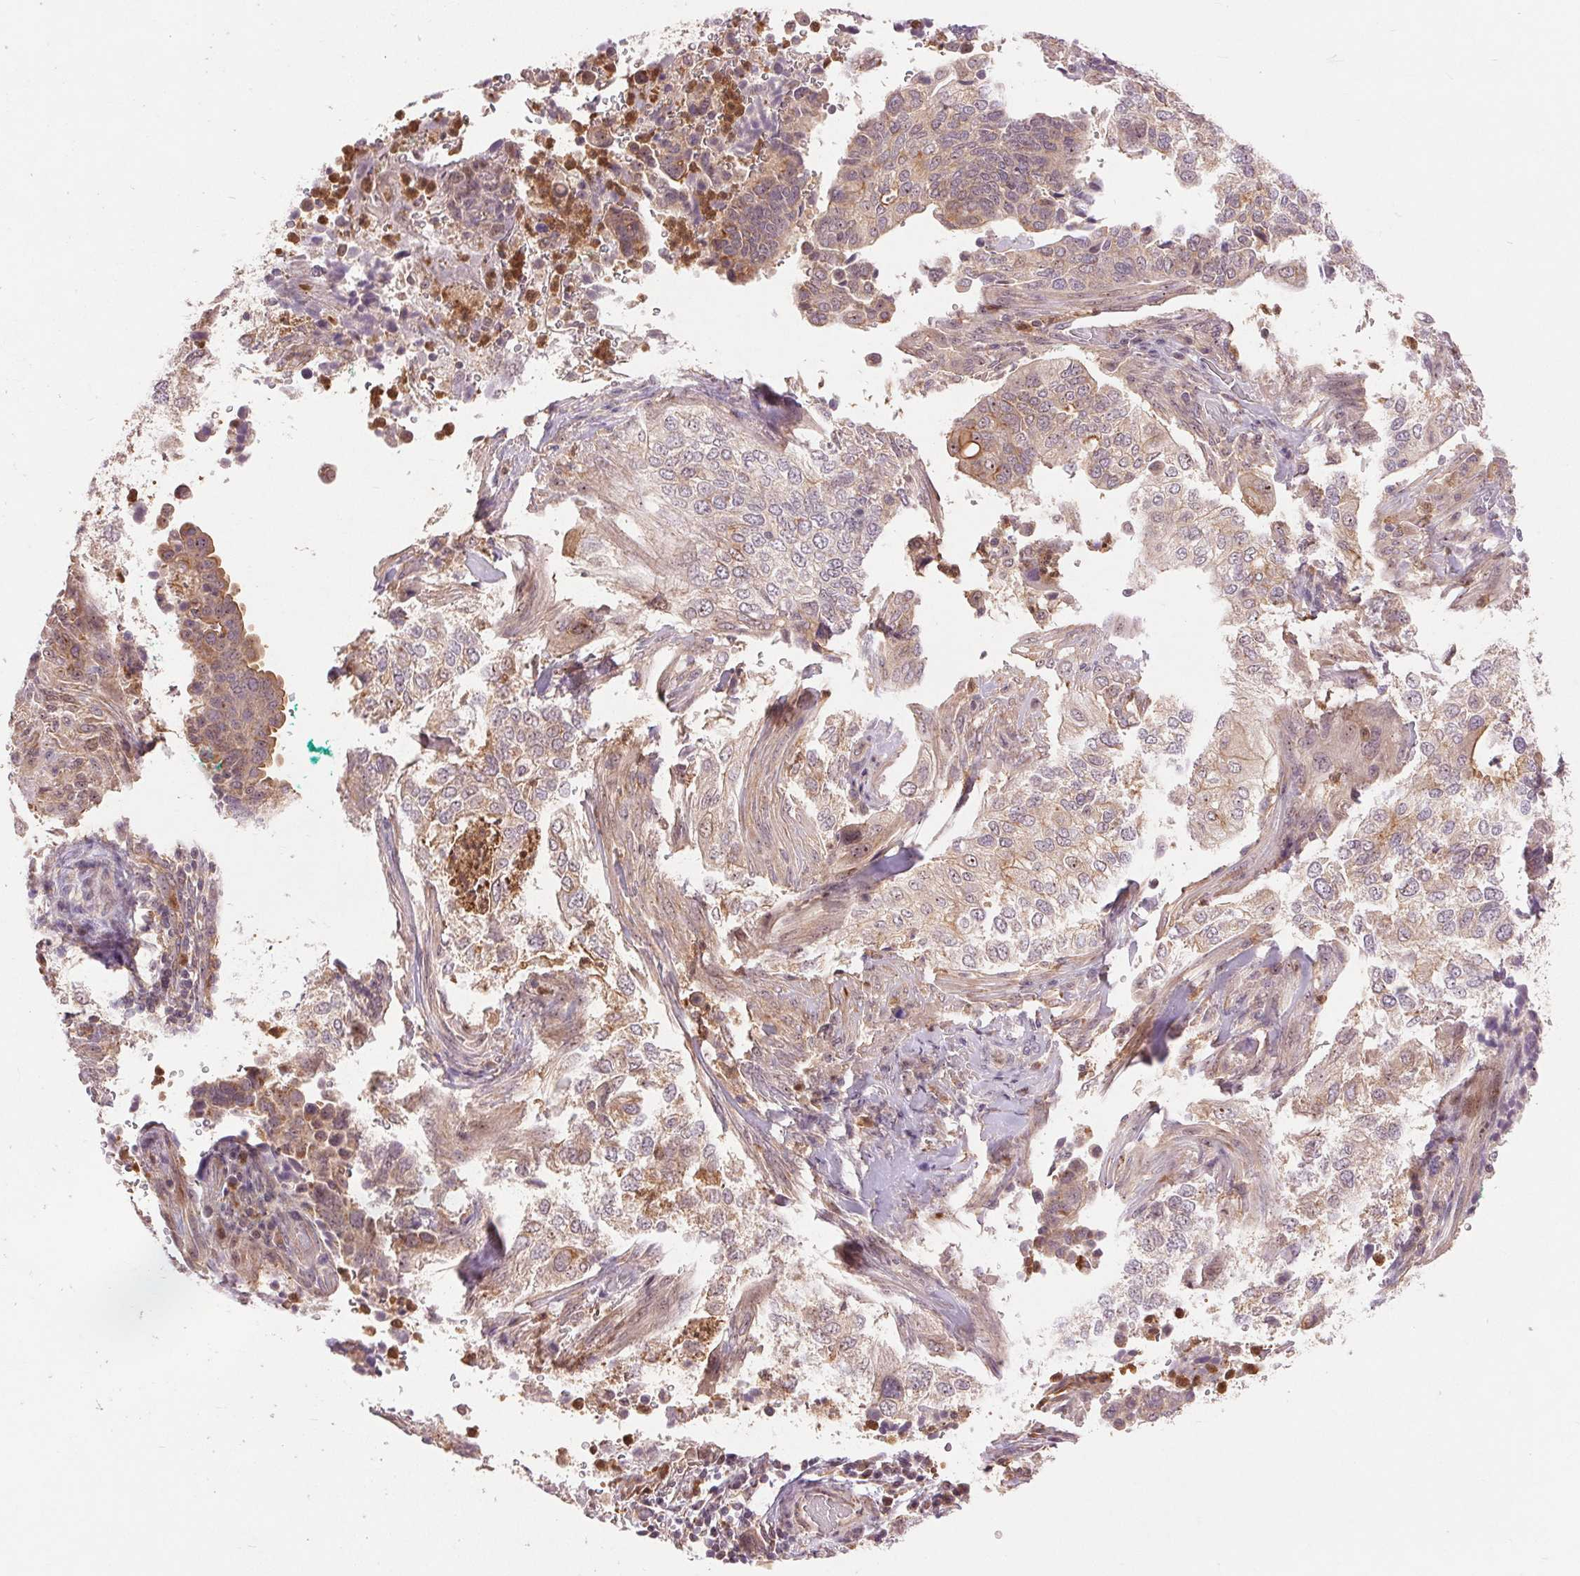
{"staining": {"intensity": "moderate", "quantity": "<25%", "location": "cytoplasmic/membranous"}, "tissue": "cervical cancer", "cell_type": "Tumor cells", "image_type": "cancer", "snomed": [{"axis": "morphology", "description": "Squamous cell carcinoma, NOS"}, {"axis": "topography", "description": "Cervix"}], "caption": "Cervical cancer (squamous cell carcinoma) stained for a protein (brown) exhibits moderate cytoplasmic/membranous positive positivity in about <25% of tumor cells.", "gene": "RANBP3L", "patient": {"sex": "female", "age": 38}}